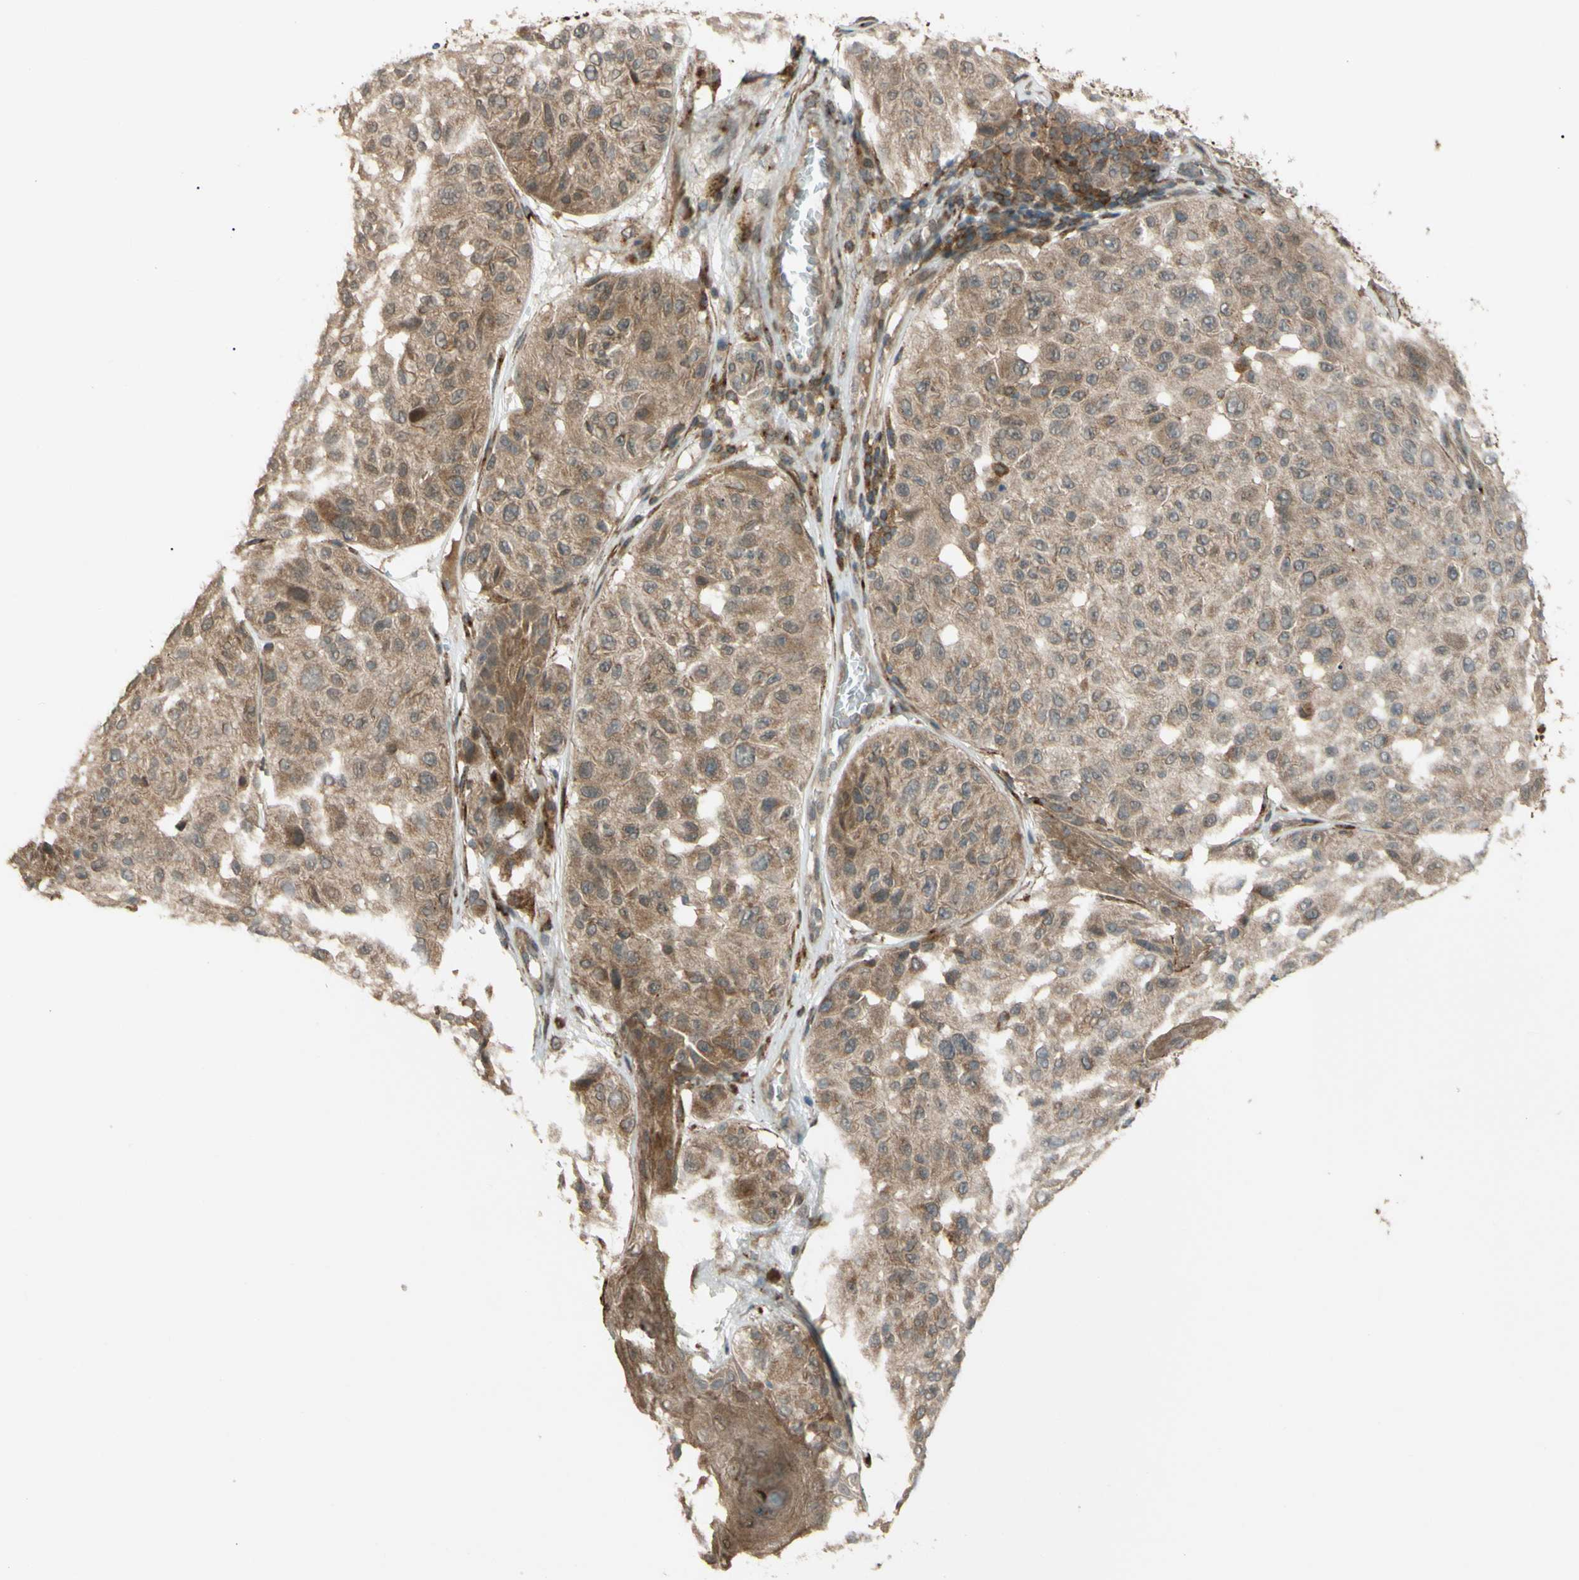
{"staining": {"intensity": "weak", "quantity": ">75%", "location": "cytoplasmic/membranous,nuclear"}, "tissue": "melanoma", "cell_type": "Tumor cells", "image_type": "cancer", "snomed": [{"axis": "morphology", "description": "Malignant melanoma, NOS"}, {"axis": "topography", "description": "Skin"}], "caption": "Human melanoma stained with a brown dye demonstrates weak cytoplasmic/membranous and nuclear positive staining in about >75% of tumor cells.", "gene": "FLII", "patient": {"sex": "female", "age": 46}}